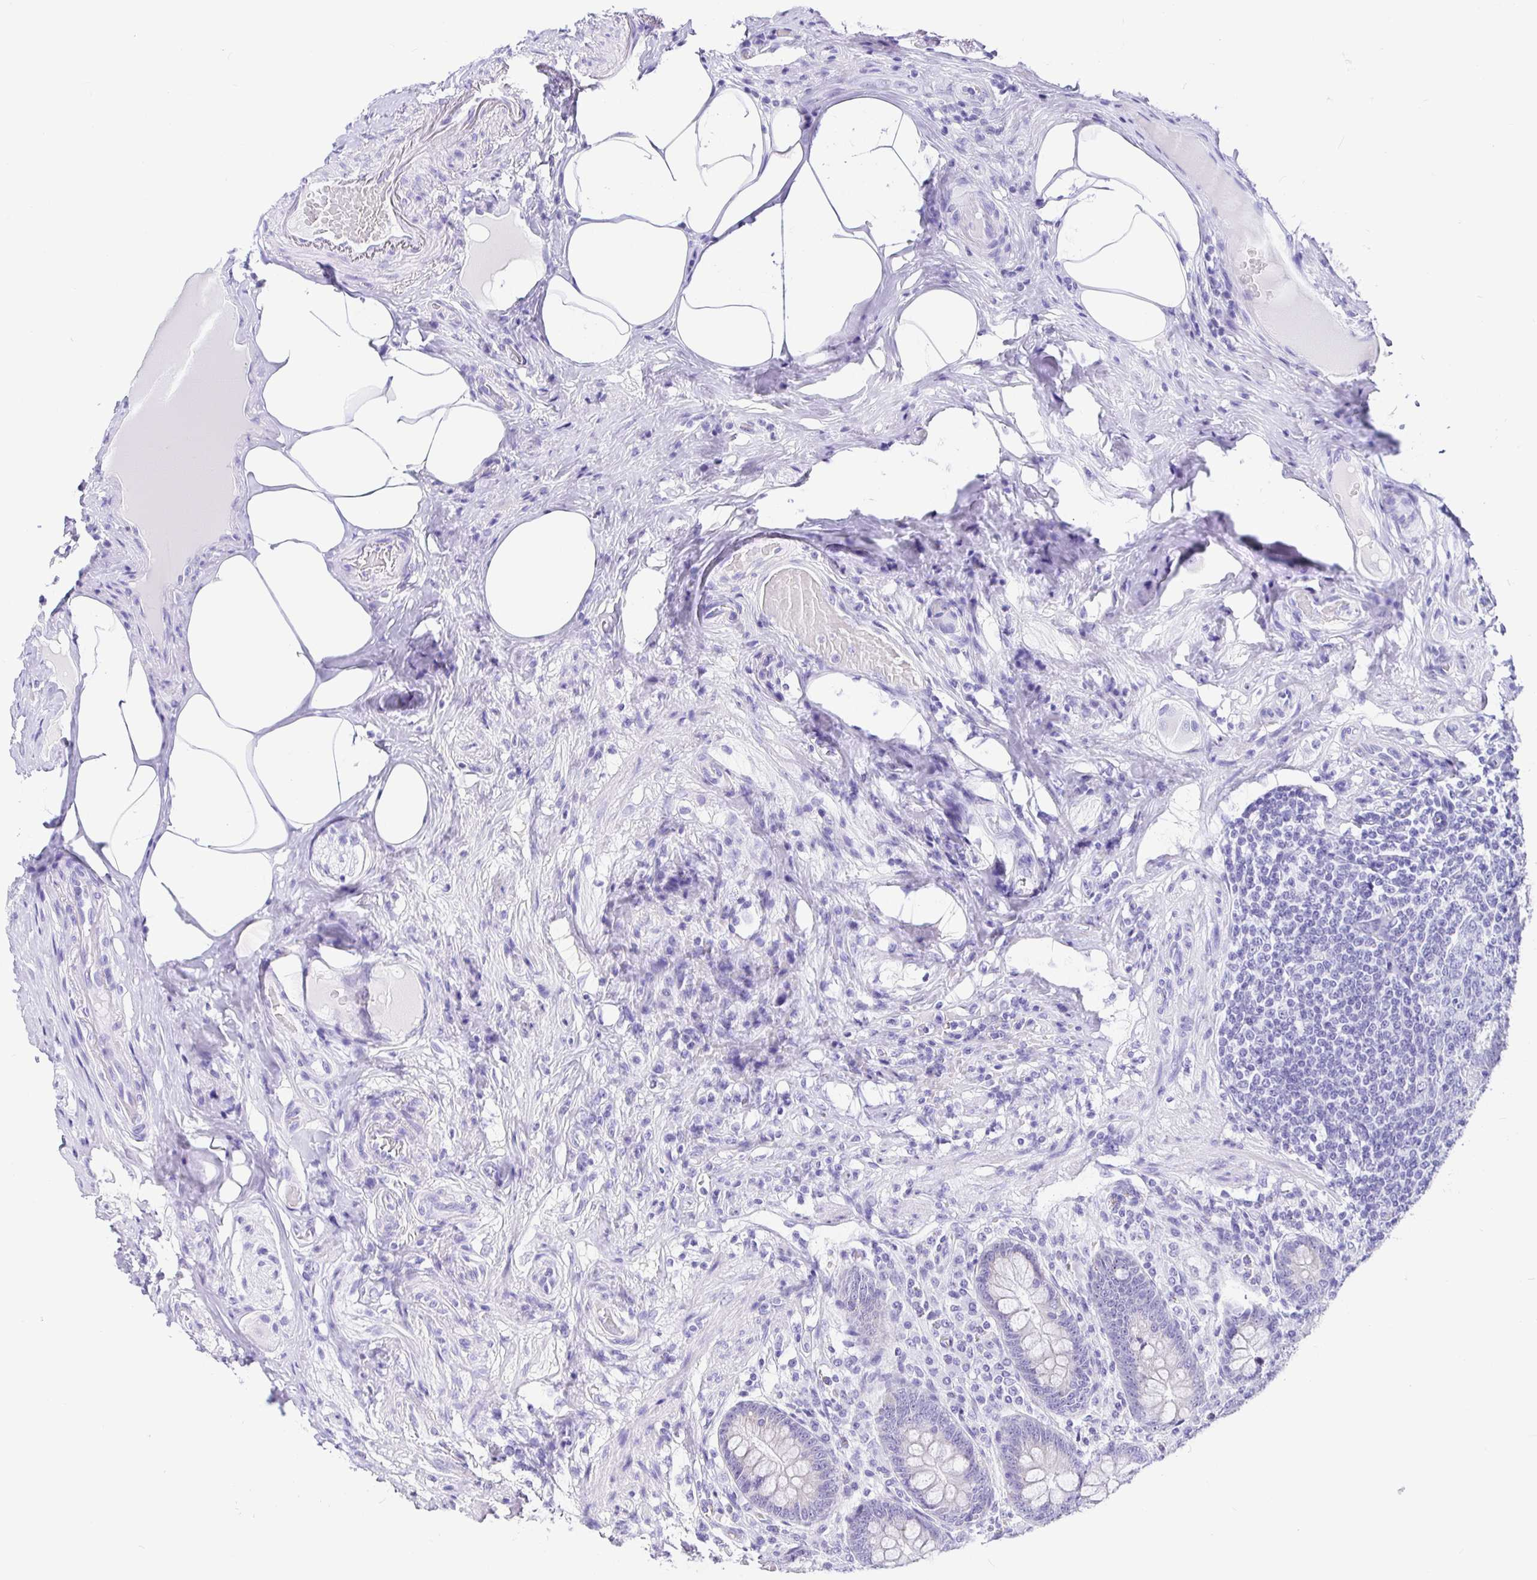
{"staining": {"intensity": "weak", "quantity": "25%-75%", "location": "nuclear"}, "tissue": "appendix", "cell_type": "Glandular cells", "image_type": "normal", "snomed": [{"axis": "morphology", "description": "Normal tissue, NOS"}, {"axis": "topography", "description": "Appendix"}], "caption": "IHC of benign appendix demonstrates low levels of weak nuclear staining in about 25%-75% of glandular cells.", "gene": "PRAMEF18", "patient": {"sex": "male", "age": 71}}